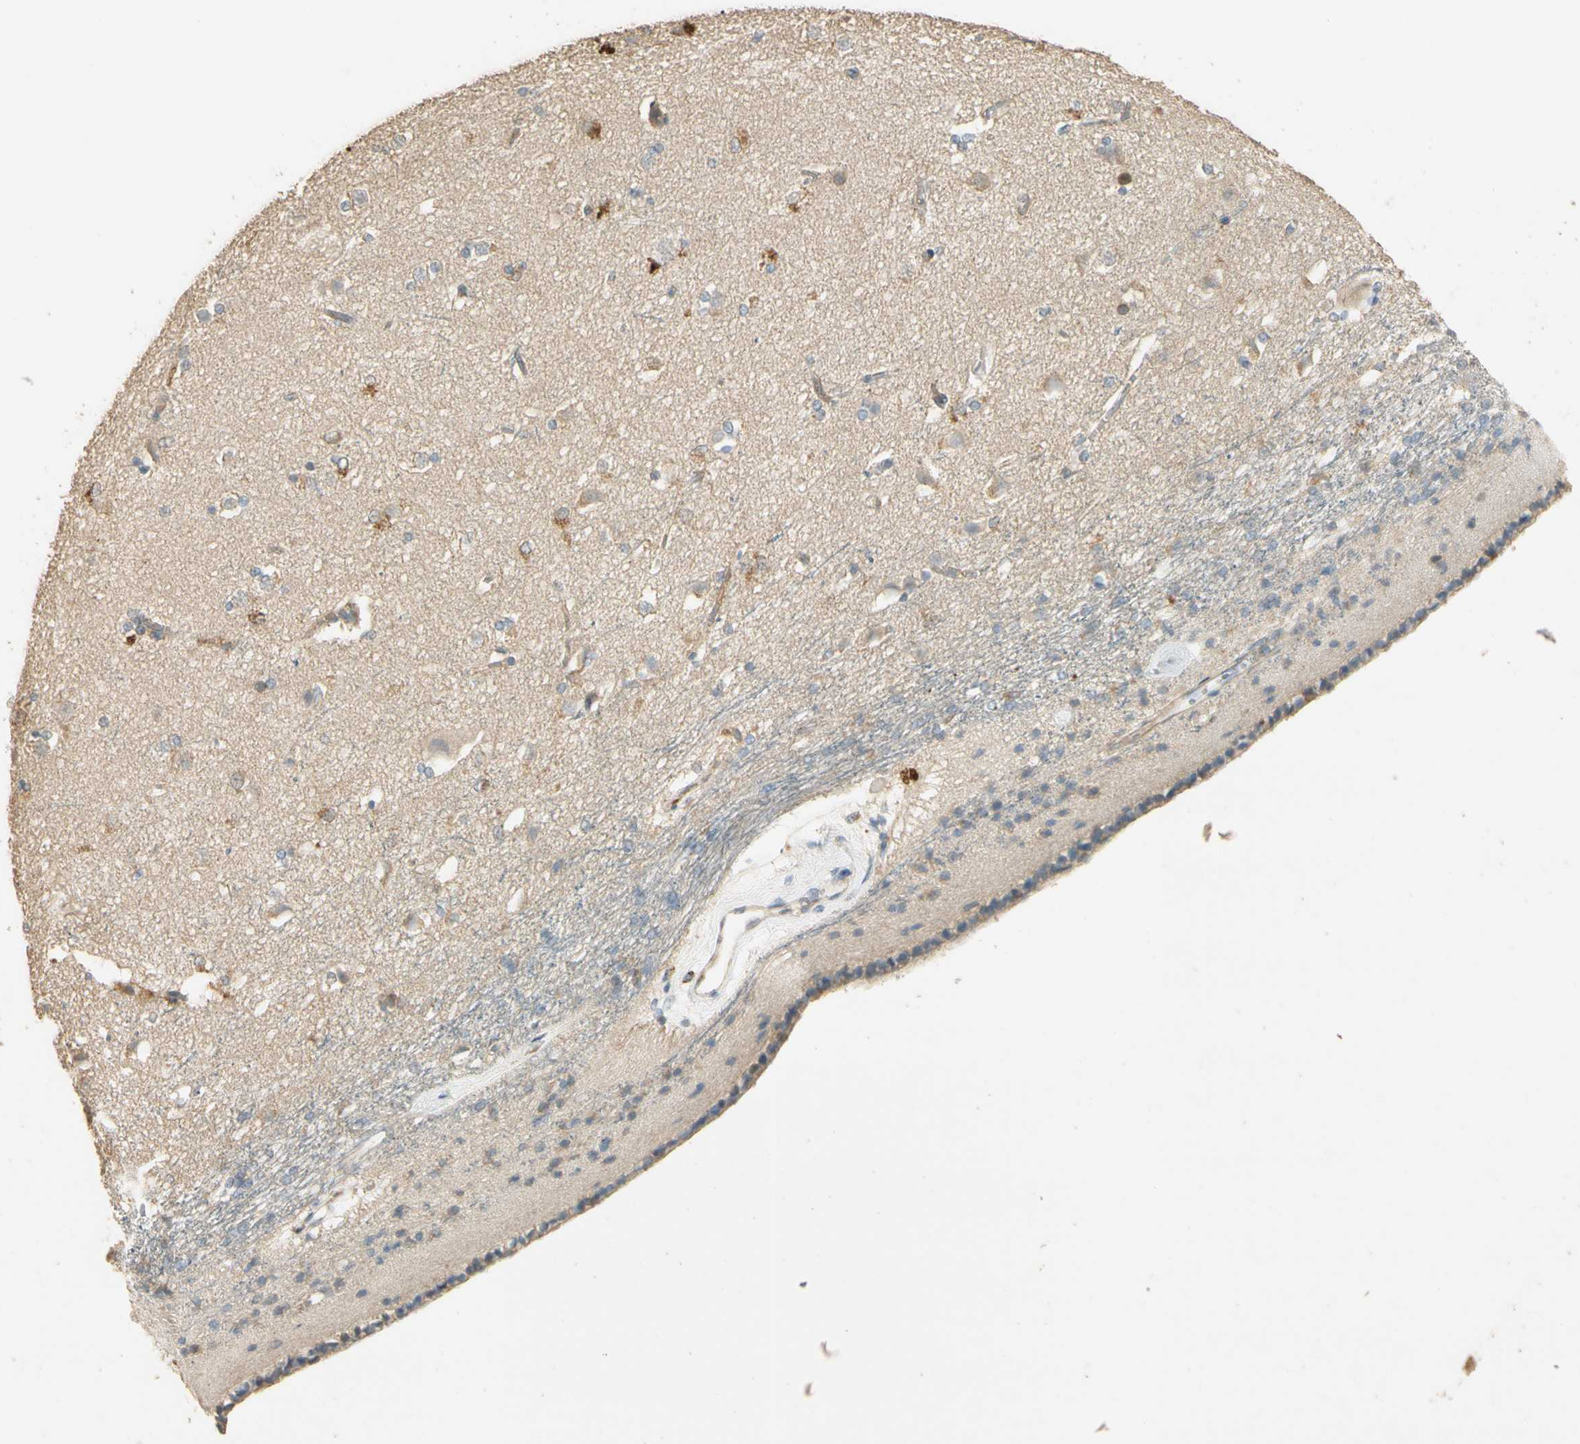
{"staining": {"intensity": "moderate", "quantity": "<25%", "location": "cytoplasmic/membranous"}, "tissue": "caudate", "cell_type": "Glial cells", "image_type": "normal", "snomed": [{"axis": "morphology", "description": "Normal tissue, NOS"}, {"axis": "topography", "description": "Lateral ventricle wall"}], "caption": "Human caudate stained with a protein marker reveals moderate staining in glial cells.", "gene": "PLXNA1", "patient": {"sex": "female", "age": 19}}